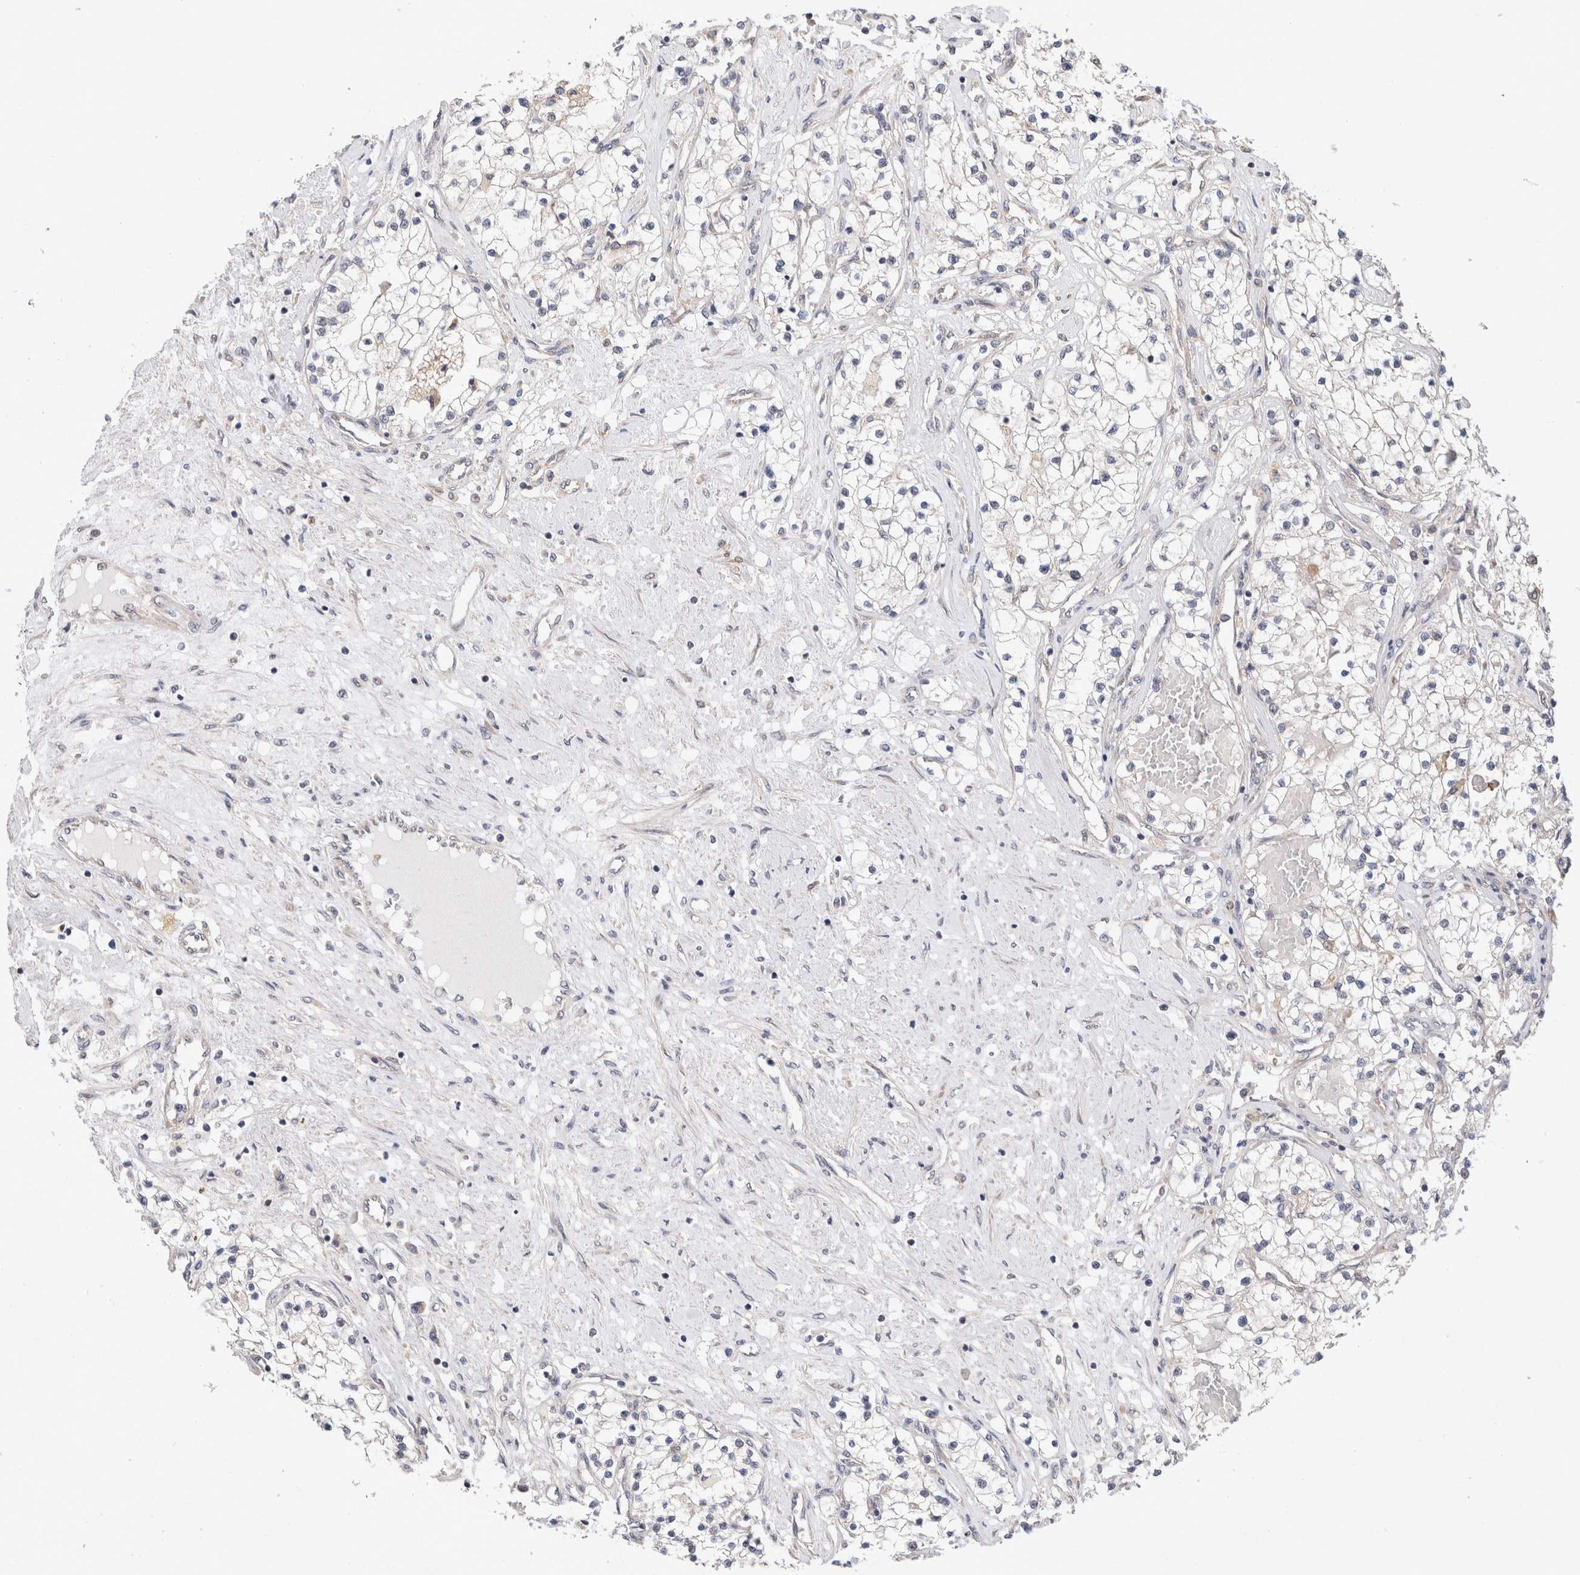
{"staining": {"intensity": "negative", "quantity": "none", "location": "none"}, "tissue": "renal cancer", "cell_type": "Tumor cells", "image_type": "cancer", "snomed": [{"axis": "morphology", "description": "Adenocarcinoma, NOS"}, {"axis": "topography", "description": "Kidney"}], "caption": "There is no significant staining in tumor cells of adenocarcinoma (renal).", "gene": "SGK1", "patient": {"sex": "male", "age": 68}}